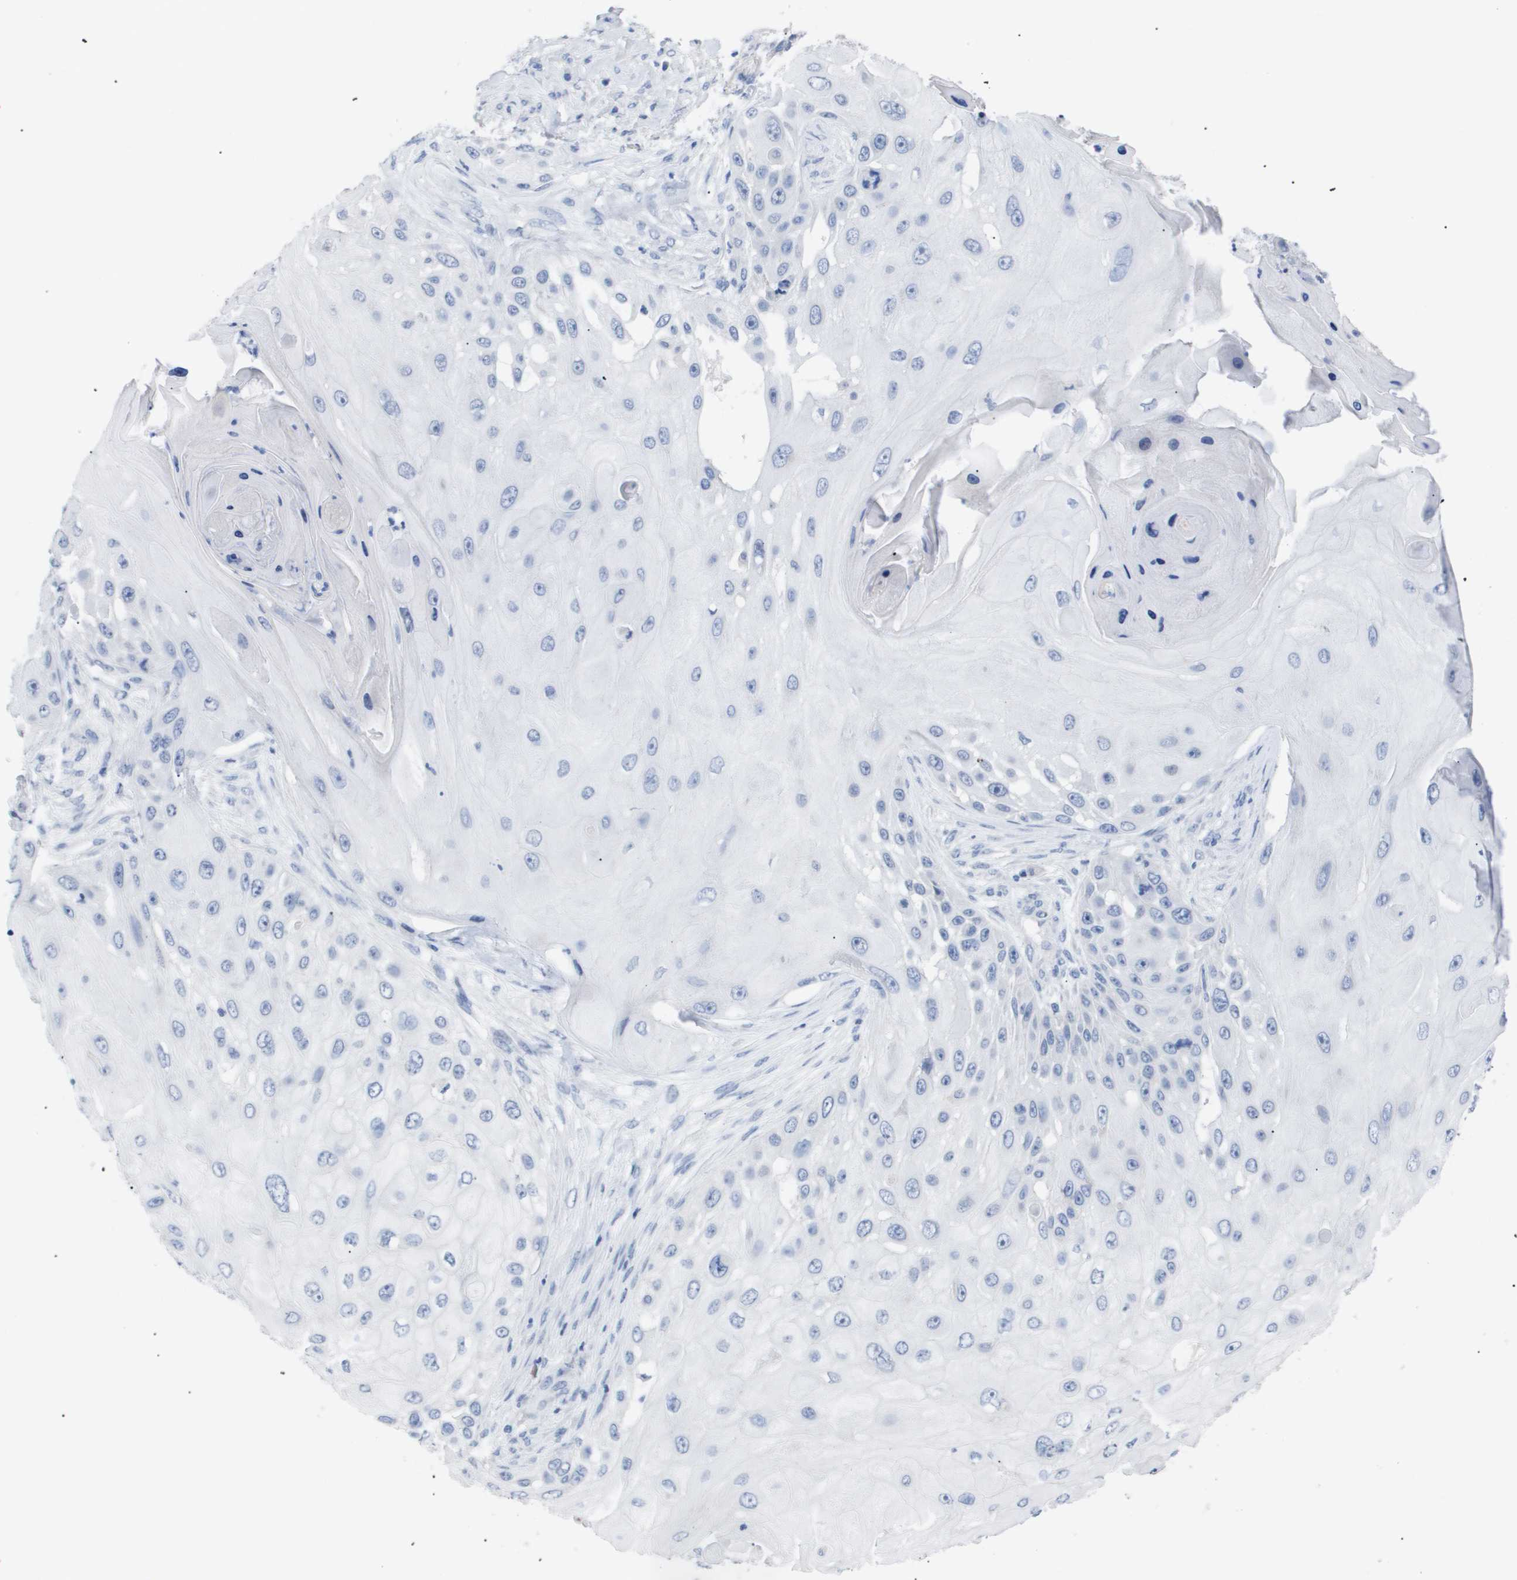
{"staining": {"intensity": "negative", "quantity": "none", "location": "none"}, "tissue": "skin cancer", "cell_type": "Tumor cells", "image_type": "cancer", "snomed": [{"axis": "morphology", "description": "Squamous cell carcinoma, NOS"}, {"axis": "topography", "description": "Skin"}], "caption": "Tumor cells show no significant protein positivity in squamous cell carcinoma (skin).", "gene": "CAV3", "patient": {"sex": "female", "age": 44}}